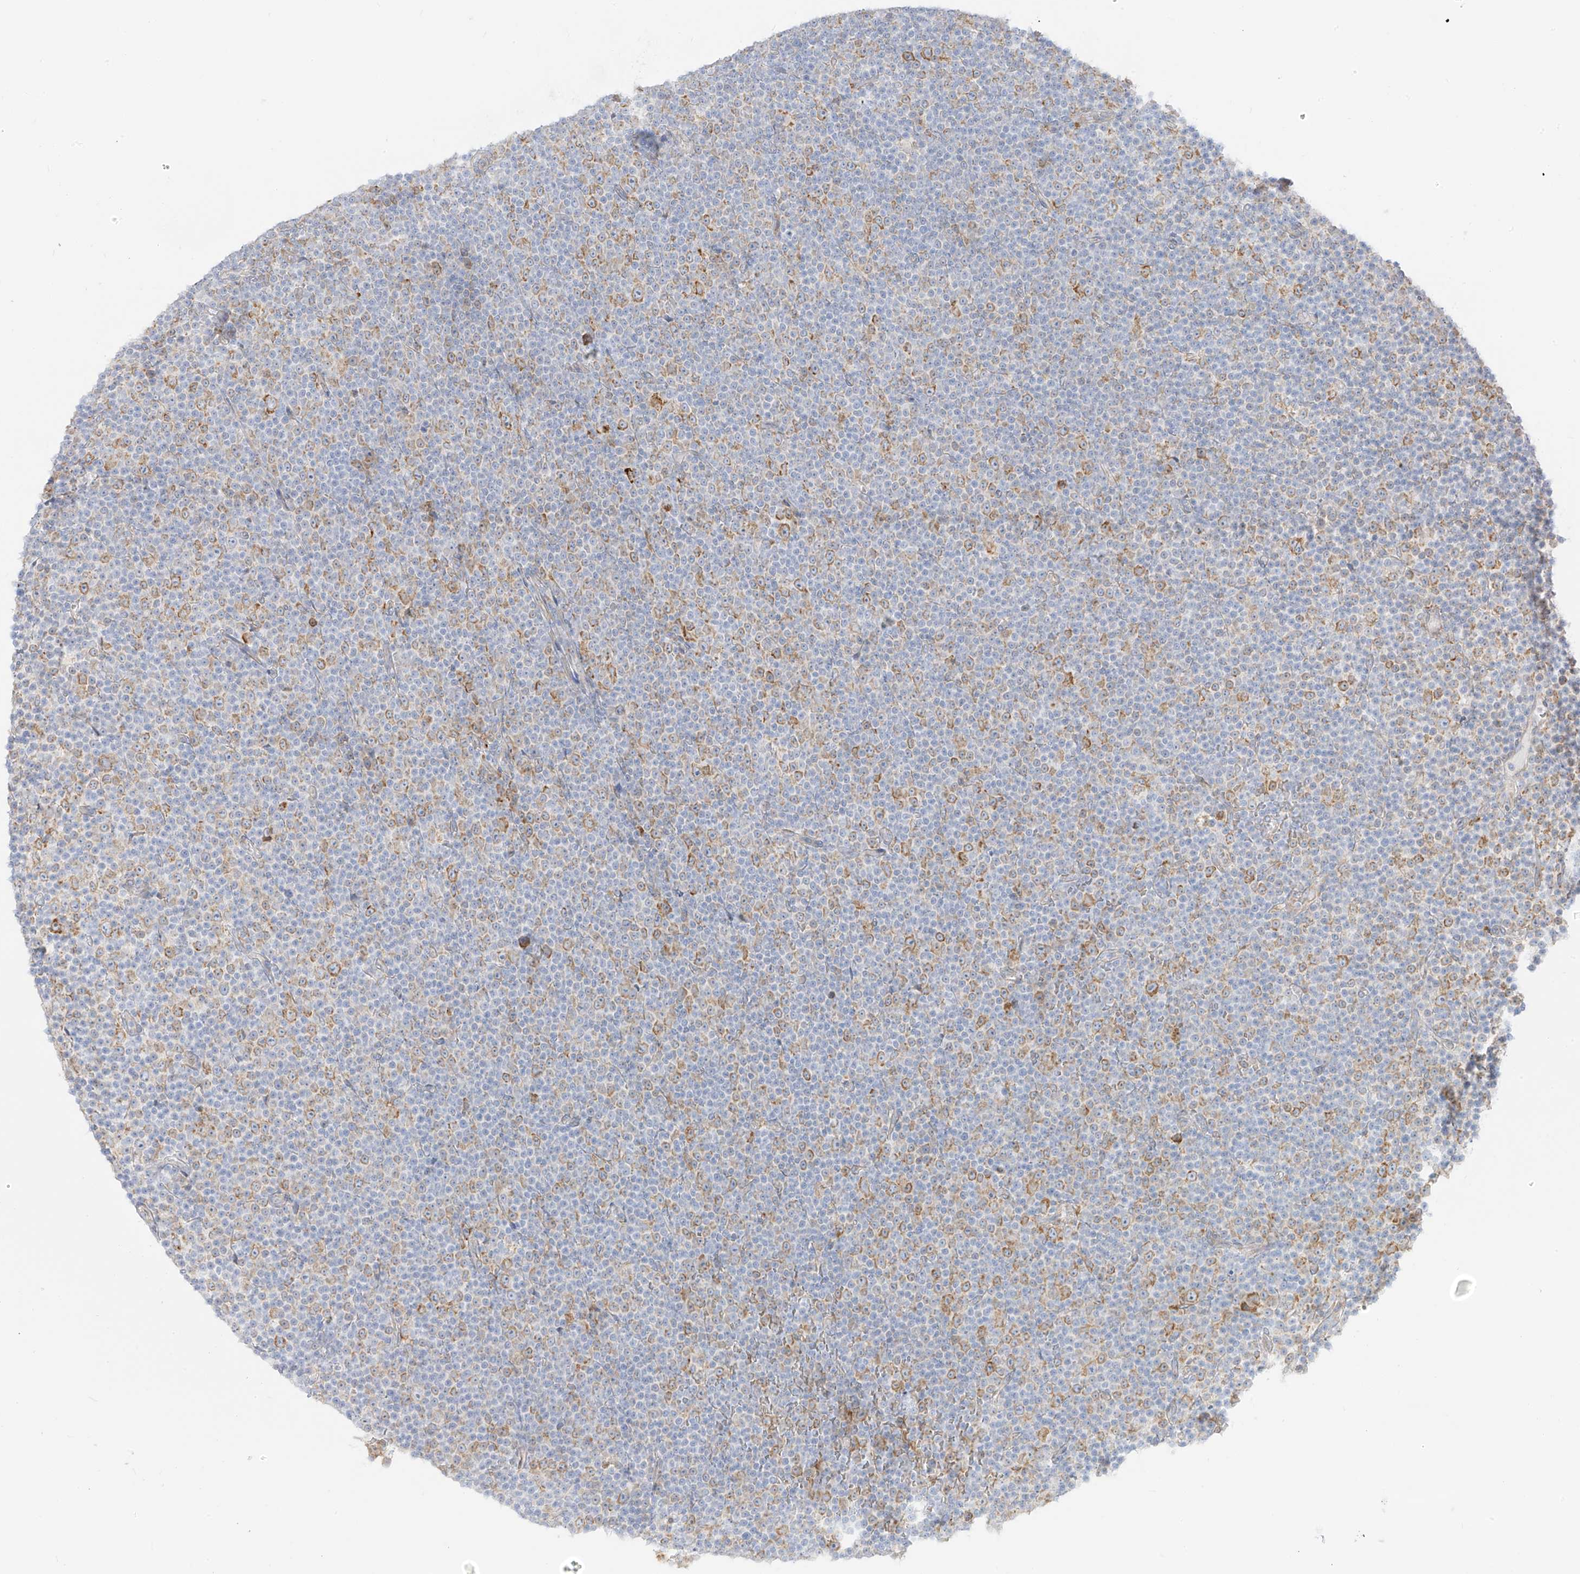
{"staining": {"intensity": "negative", "quantity": "none", "location": "none"}, "tissue": "lymphoma", "cell_type": "Tumor cells", "image_type": "cancer", "snomed": [{"axis": "morphology", "description": "Malignant lymphoma, non-Hodgkin's type, Low grade"}, {"axis": "topography", "description": "Lymph node"}], "caption": "Photomicrograph shows no protein positivity in tumor cells of lymphoma tissue.", "gene": "LRRC59", "patient": {"sex": "female", "age": 67}}